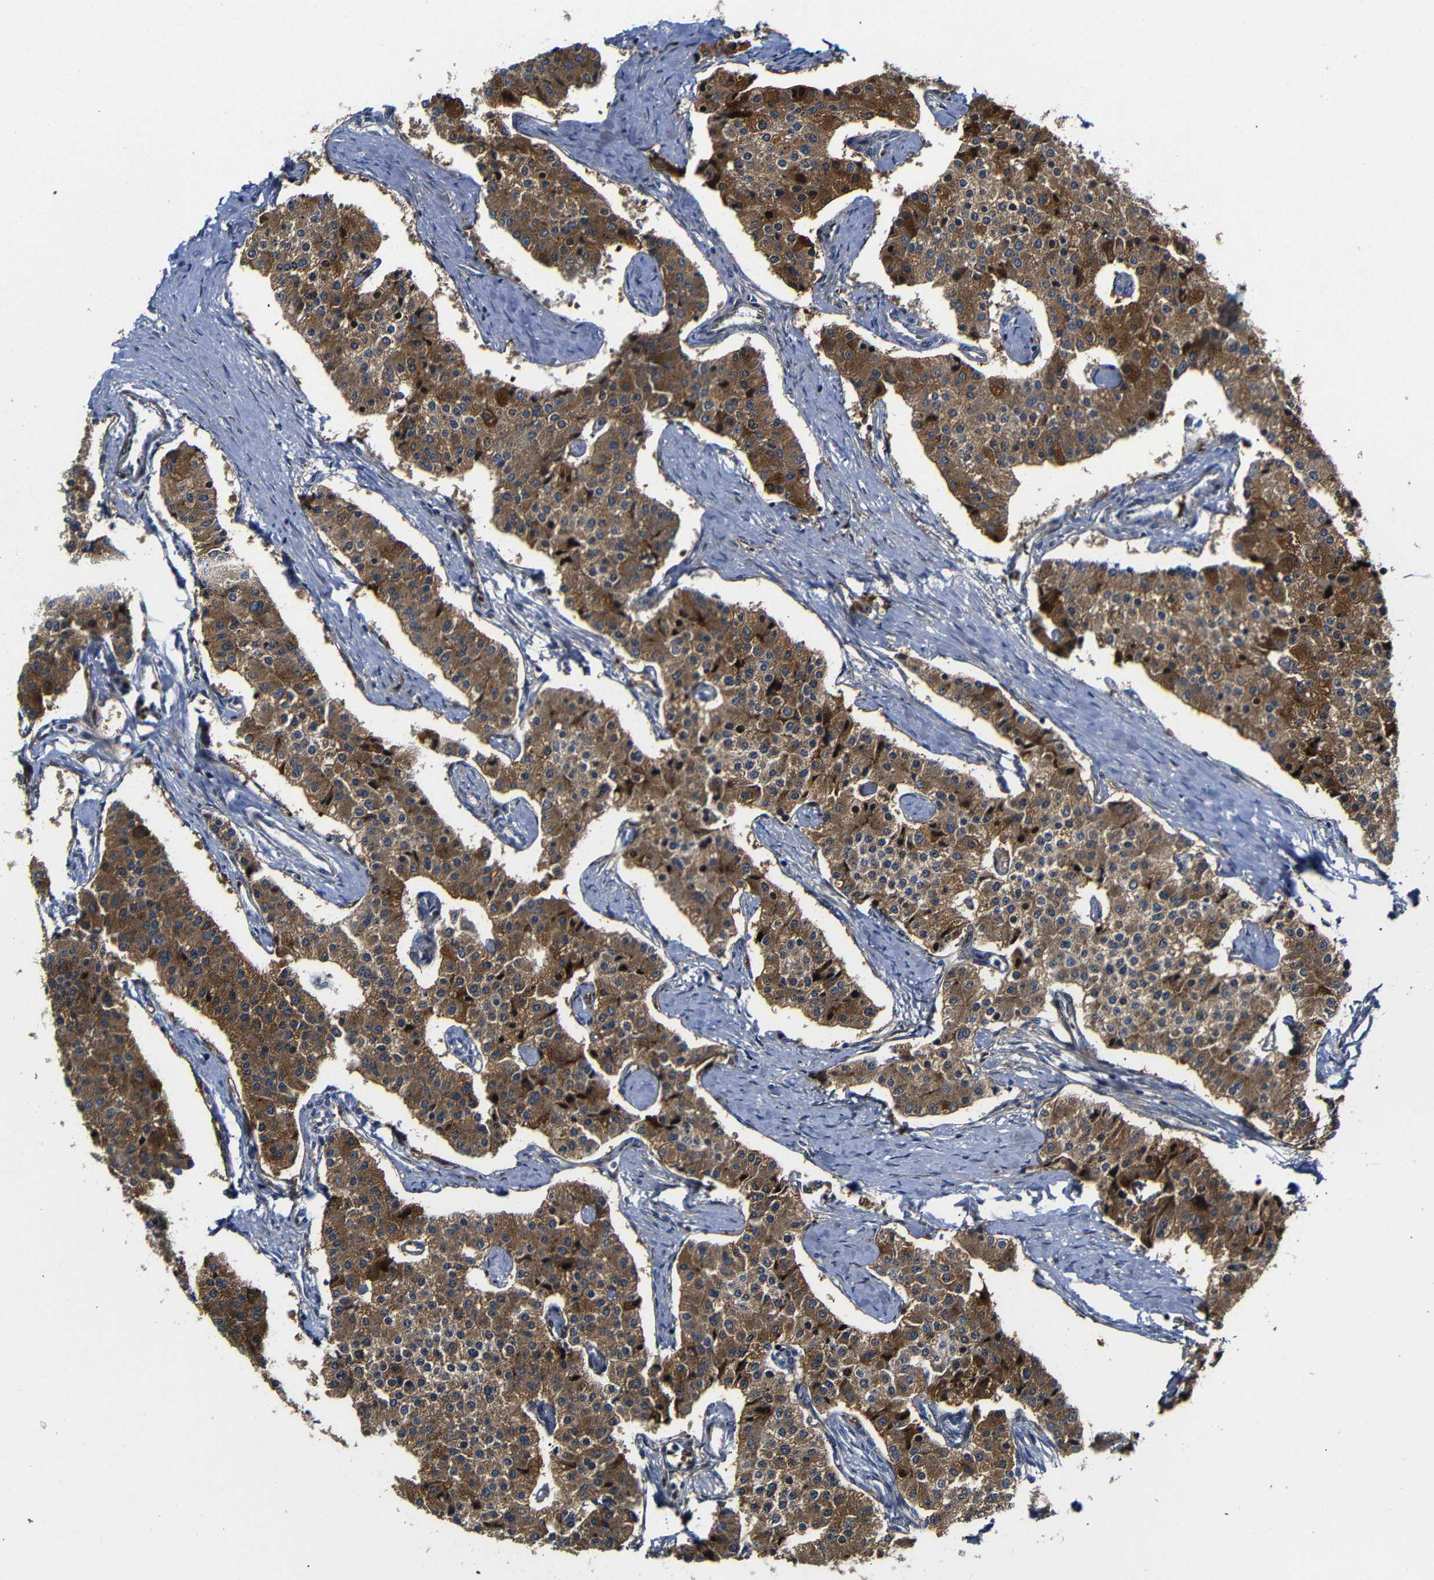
{"staining": {"intensity": "moderate", "quantity": ">75%", "location": "cytoplasmic/membranous,nuclear"}, "tissue": "carcinoid", "cell_type": "Tumor cells", "image_type": "cancer", "snomed": [{"axis": "morphology", "description": "Carcinoid, malignant, NOS"}, {"axis": "topography", "description": "Colon"}], "caption": "DAB (3,3'-diaminobenzidine) immunohistochemical staining of carcinoid demonstrates moderate cytoplasmic/membranous and nuclear protein positivity in about >75% of tumor cells.", "gene": "PARP14", "patient": {"sex": "female", "age": 52}}